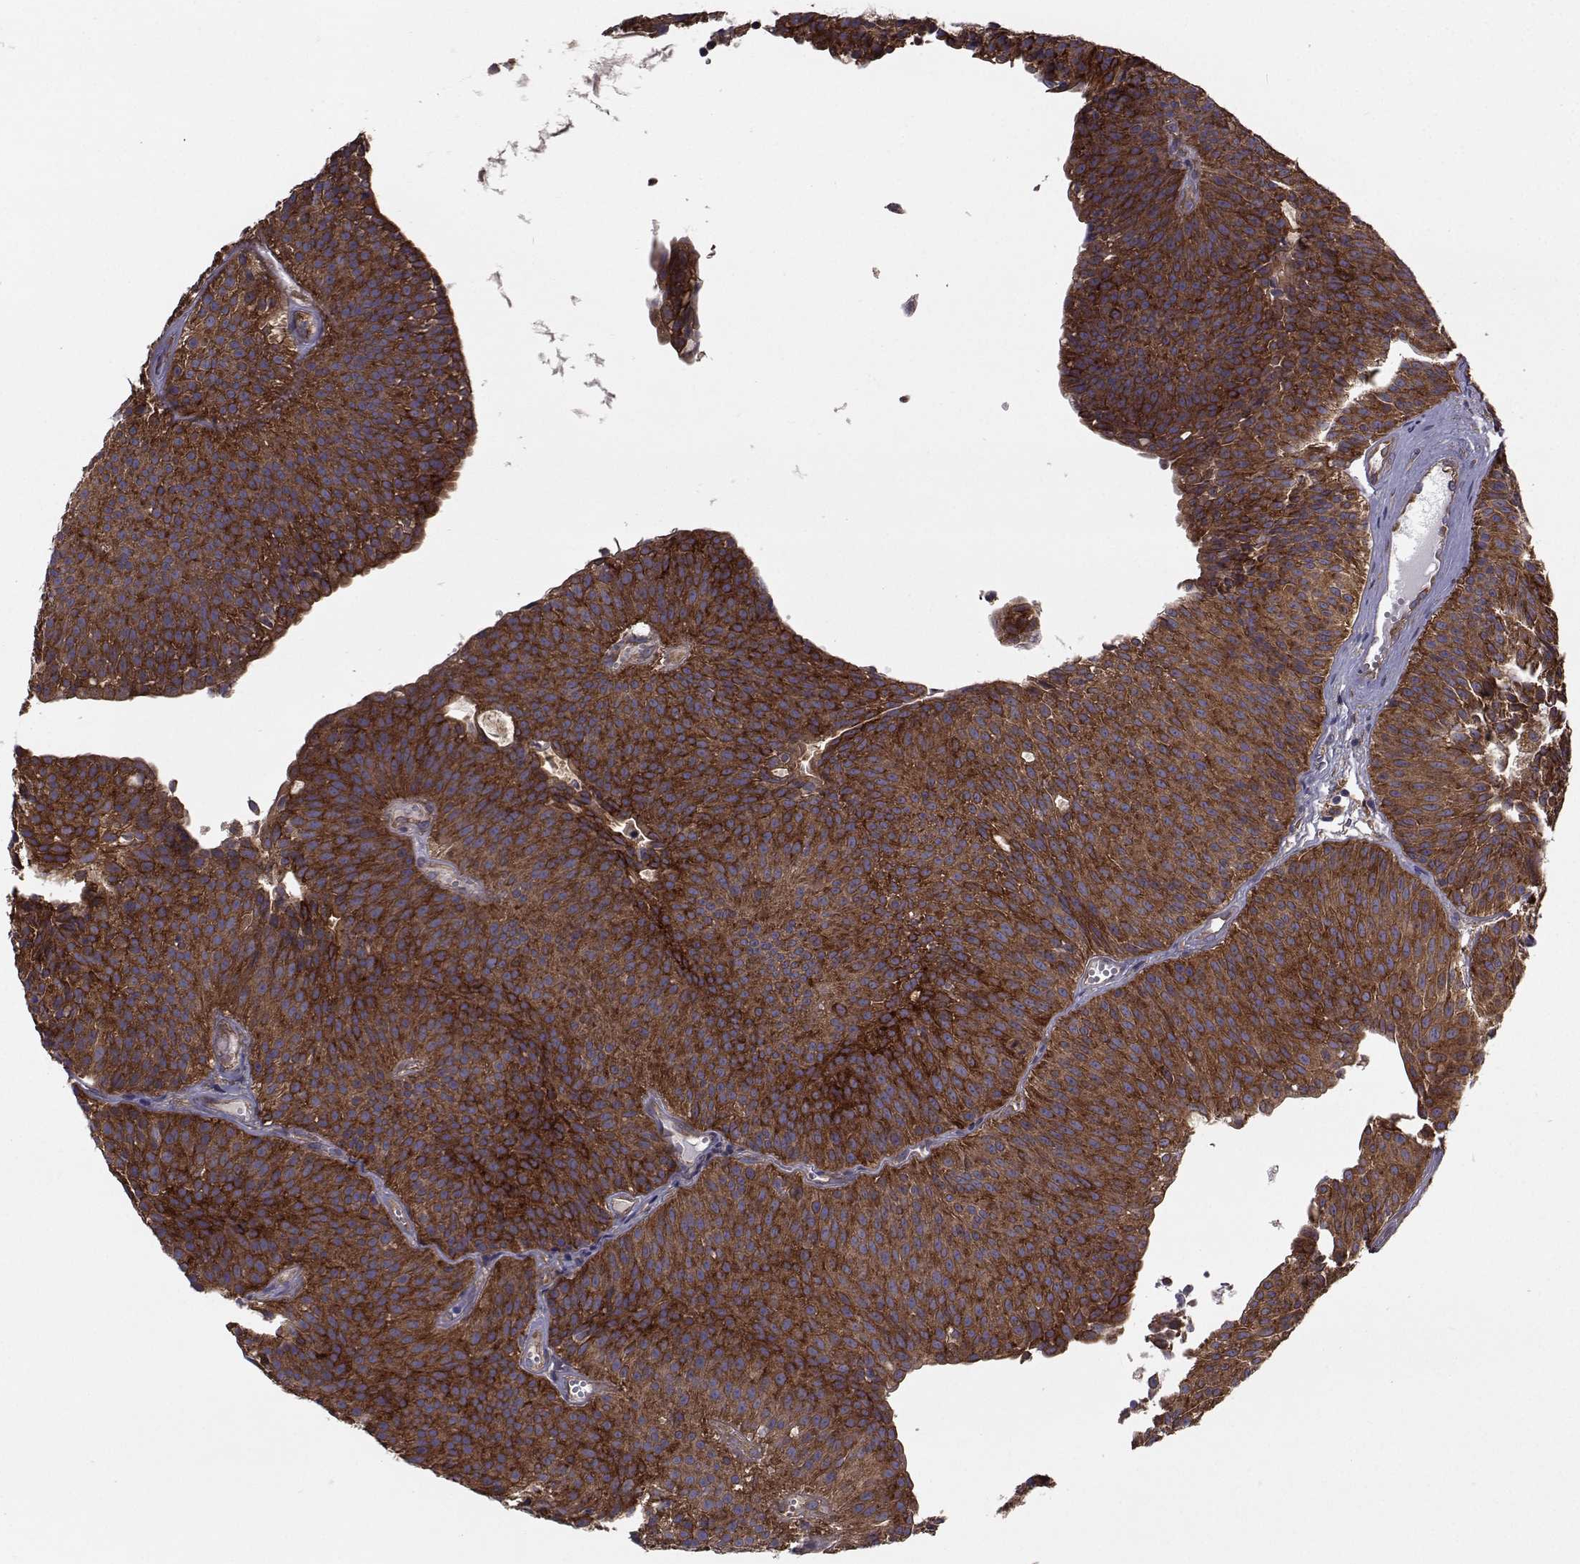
{"staining": {"intensity": "strong", "quantity": ">75%", "location": "cytoplasmic/membranous"}, "tissue": "urothelial cancer", "cell_type": "Tumor cells", "image_type": "cancer", "snomed": [{"axis": "morphology", "description": "Urothelial carcinoma, Low grade"}, {"axis": "topography", "description": "Urinary bladder"}], "caption": "Immunohistochemical staining of urothelial cancer displays high levels of strong cytoplasmic/membranous protein staining in approximately >75% of tumor cells.", "gene": "TRIP10", "patient": {"sex": "male", "age": 63}}